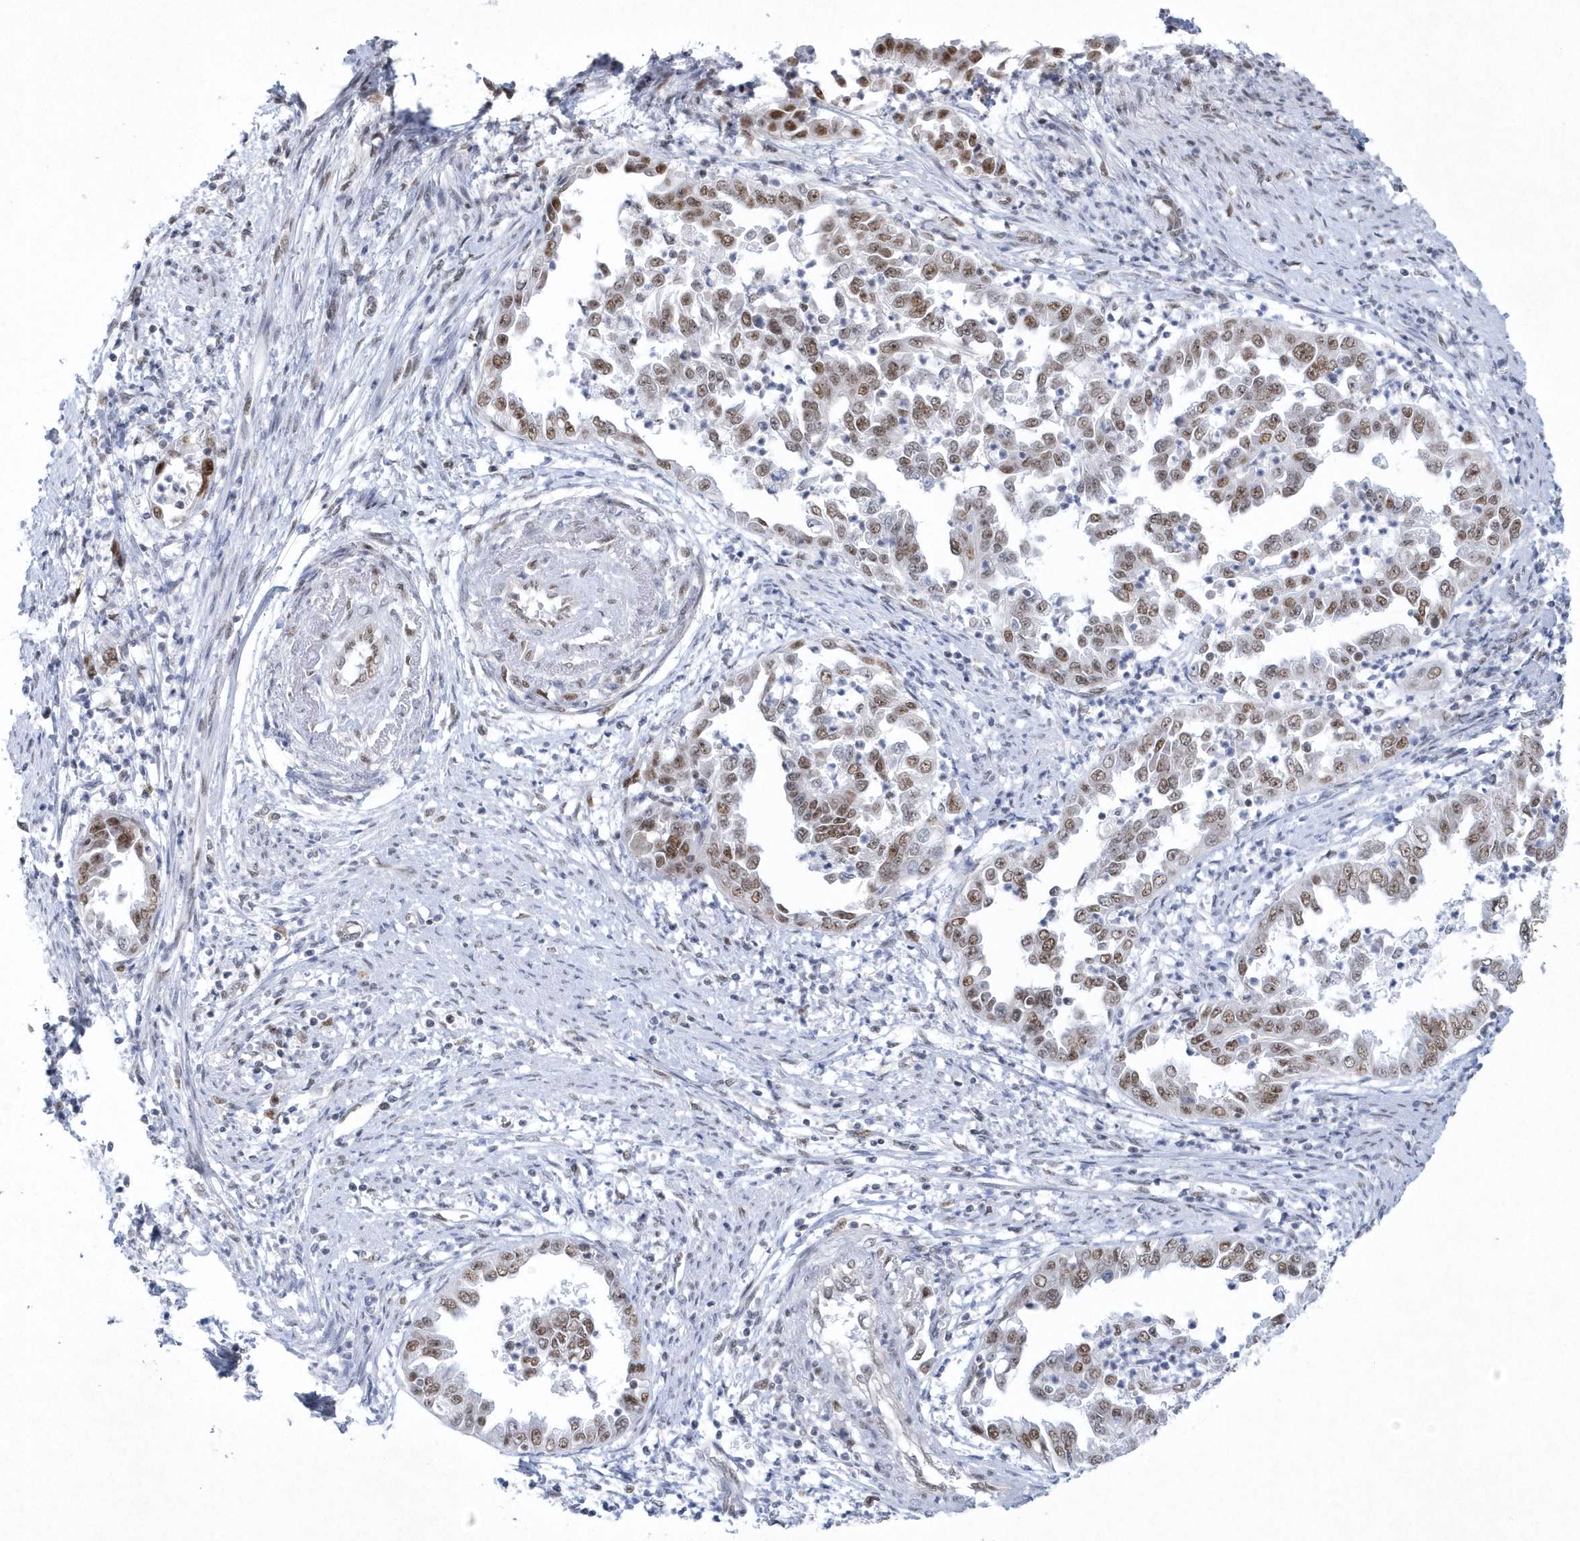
{"staining": {"intensity": "moderate", "quantity": ">75%", "location": "nuclear"}, "tissue": "endometrial cancer", "cell_type": "Tumor cells", "image_type": "cancer", "snomed": [{"axis": "morphology", "description": "Adenocarcinoma, NOS"}, {"axis": "topography", "description": "Endometrium"}], "caption": "Endometrial cancer (adenocarcinoma) was stained to show a protein in brown. There is medium levels of moderate nuclear staining in approximately >75% of tumor cells. Nuclei are stained in blue.", "gene": "DCLRE1A", "patient": {"sex": "female", "age": 85}}